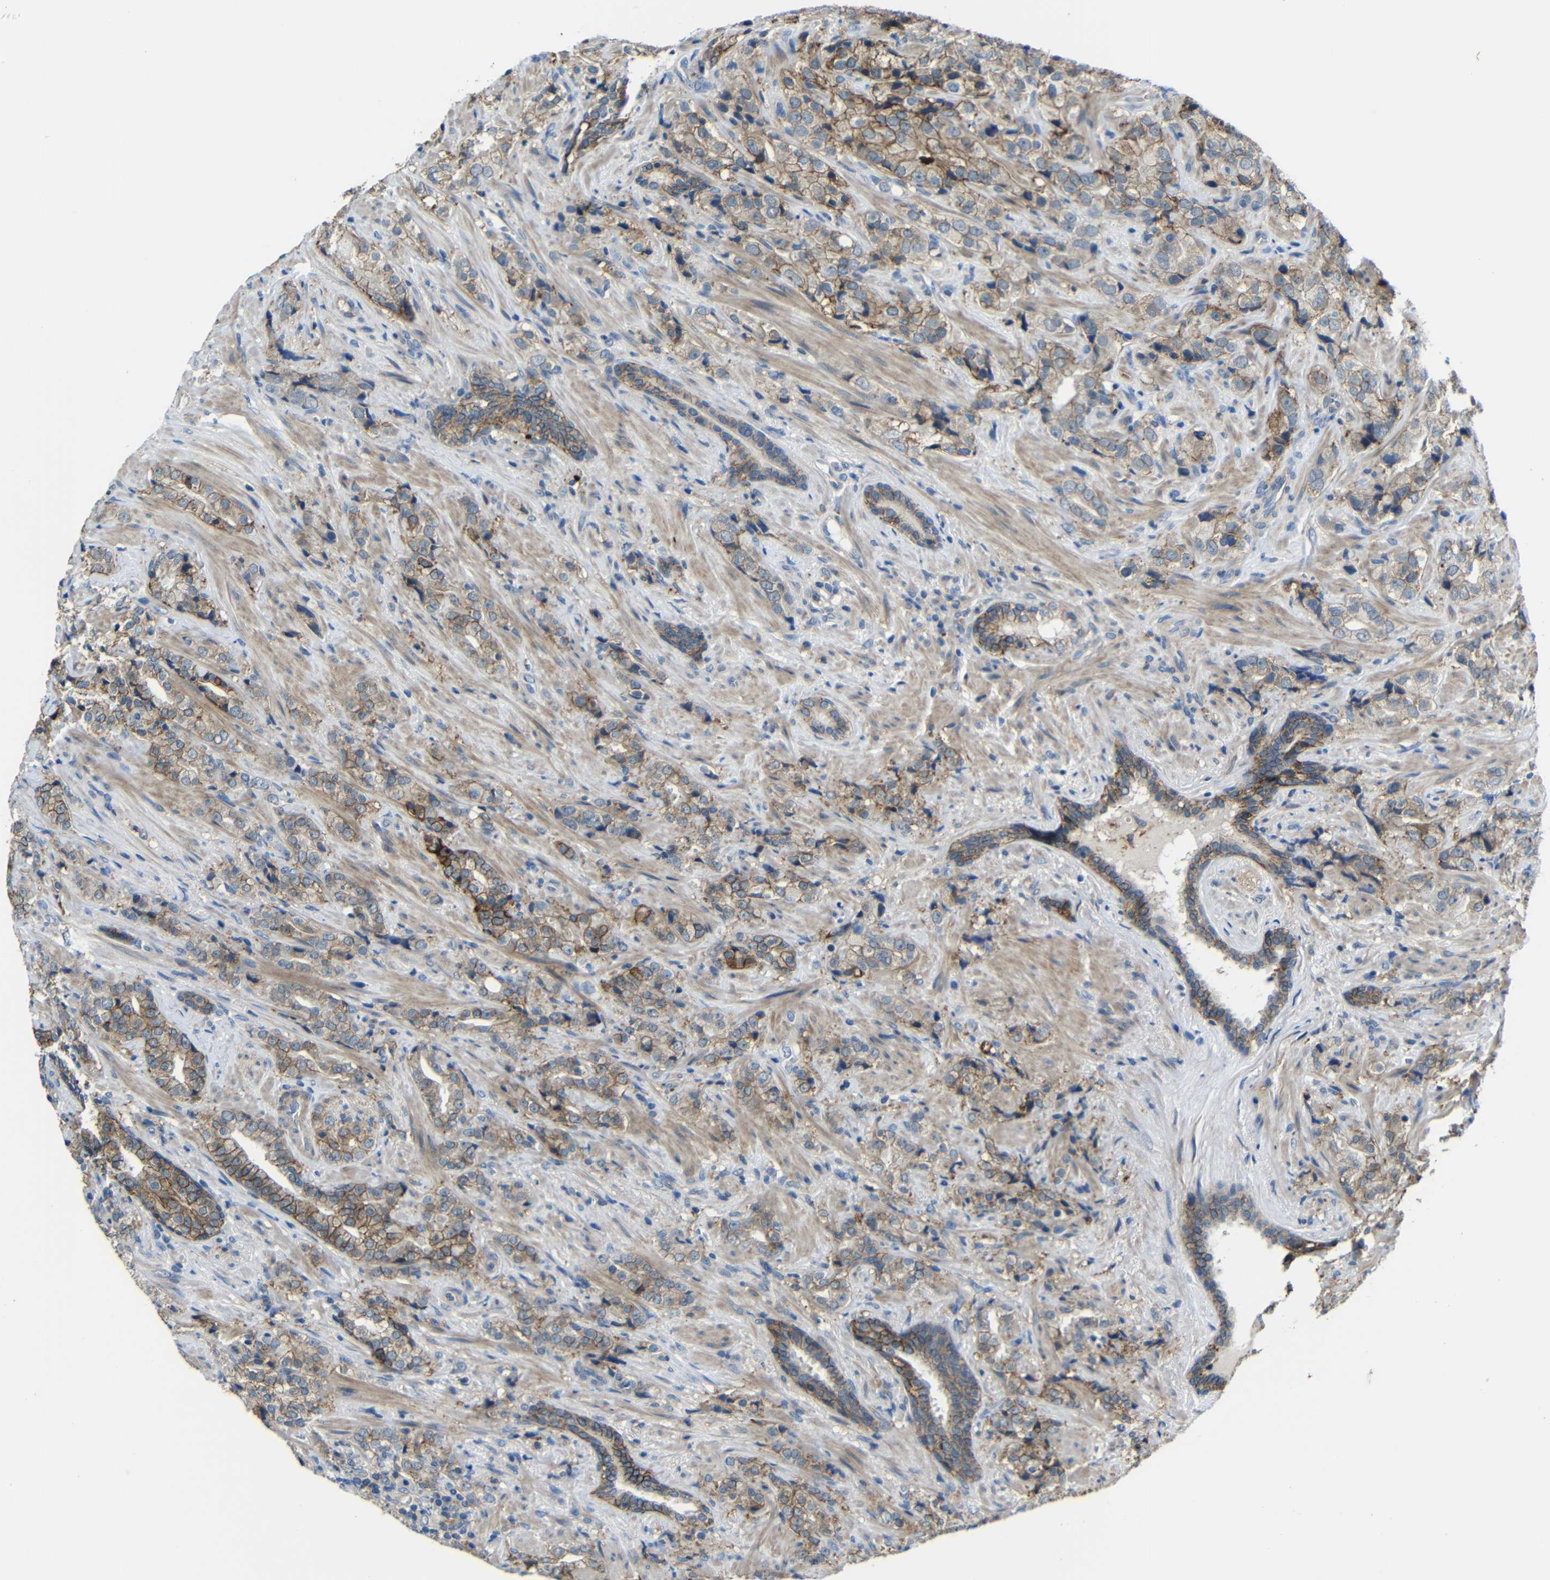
{"staining": {"intensity": "moderate", "quantity": ">75%", "location": "cytoplasmic/membranous"}, "tissue": "prostate cancer", "cell_type": "Tumor cells", "image_type": "cancer", "snomed": [{"axis": "morphology", "description": "Adenocarcinoma, High grade"}, {"axis": "topography", "description": "Prostate"}], "caption": "Prostate cancer tissue demonstrates moderate cytoplasmic/membranous staining in approximately >75% of tumor cells Nuclei are stained in blue.", "gene": "ZNF90", "patient": {"sex": "male", "age": 71}}